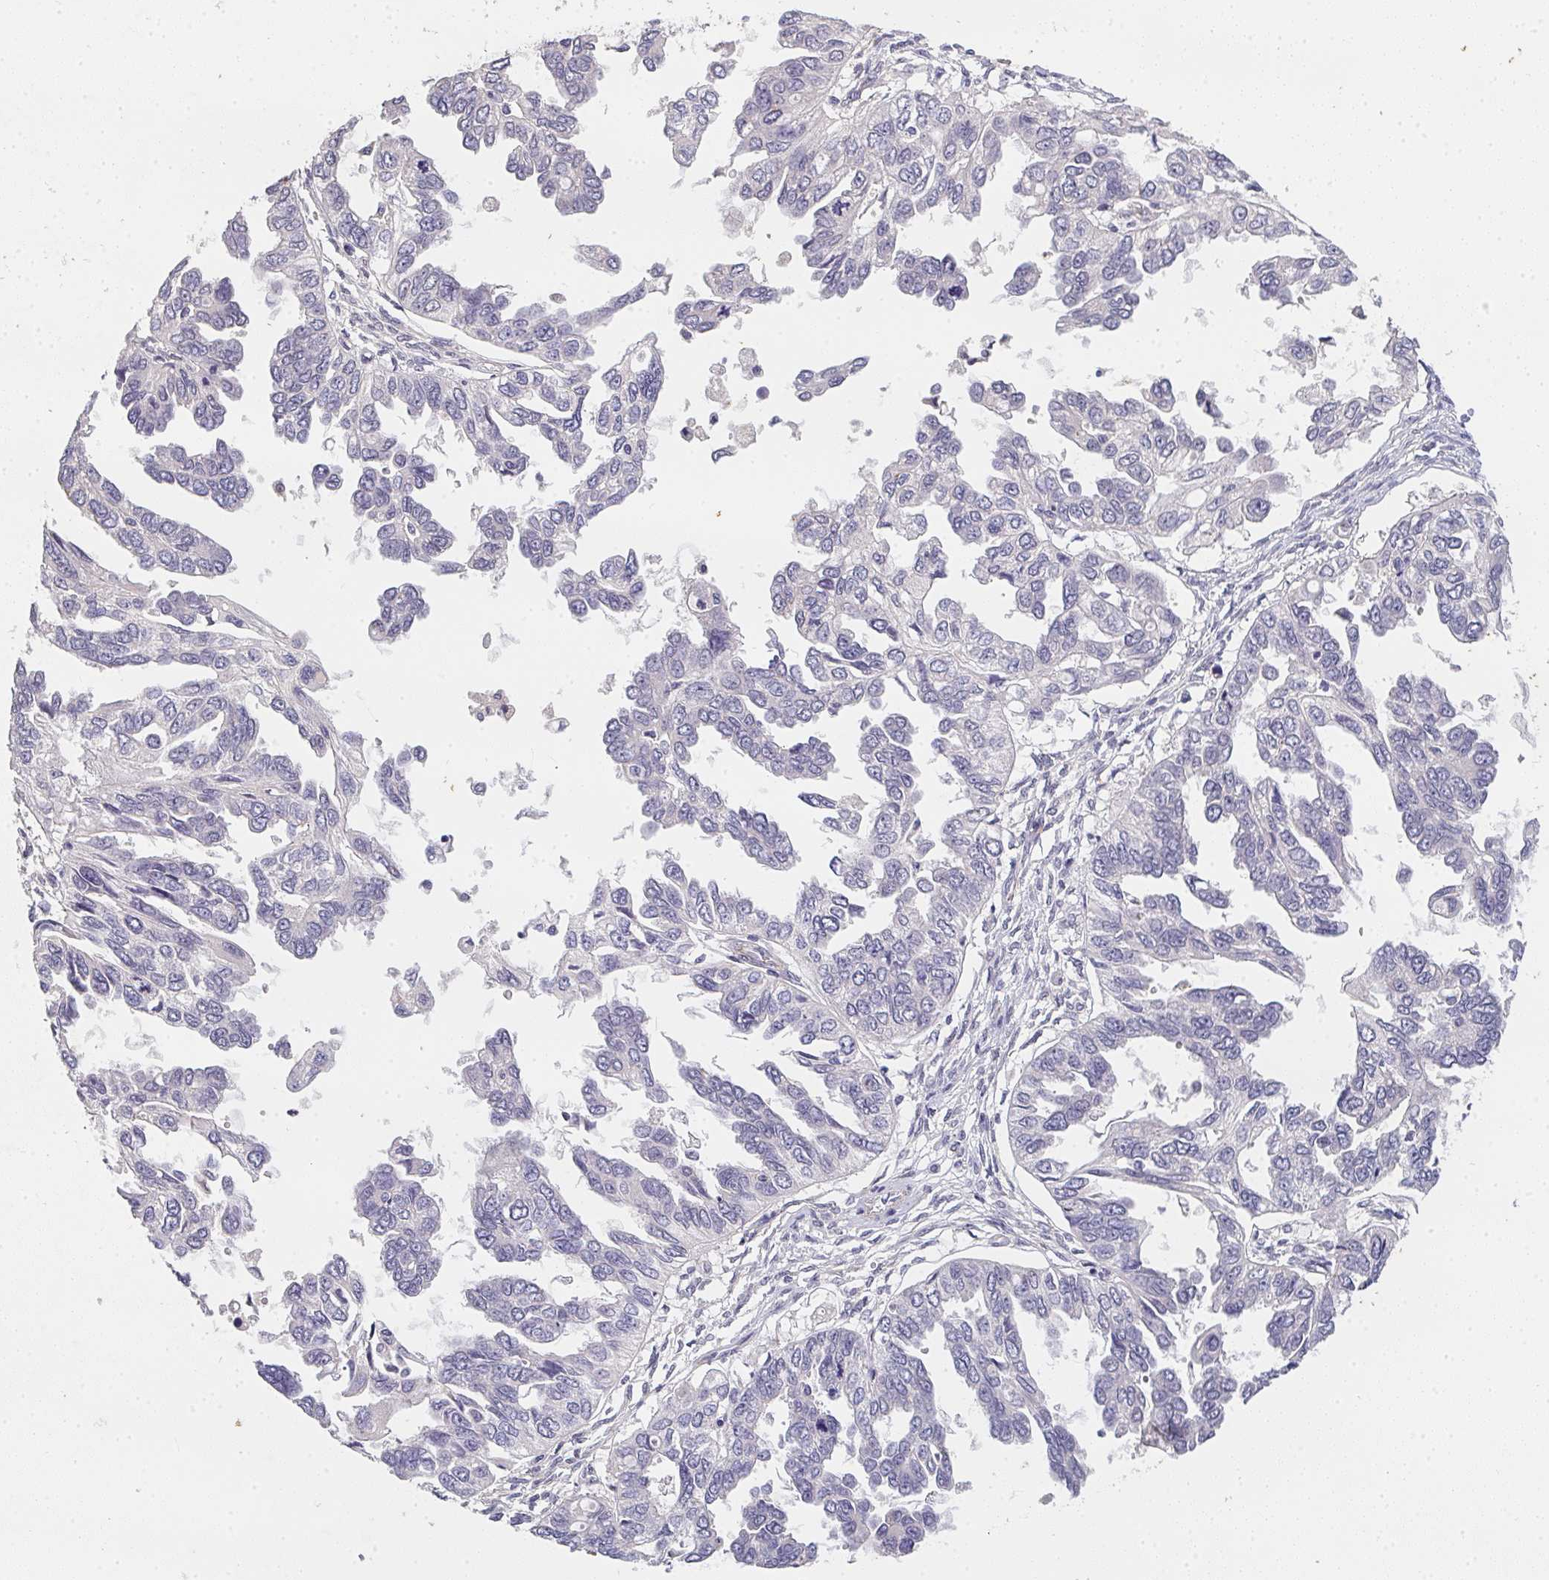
{"staining": {"intensity": "negative", "quantity": "none", "location": "none"}, "tissue": "ovarian cancer", "cell_type": "Tumor cells", "image_type": "cancer", "snomed": [{"axis": "morphology", "description": "Cystadenocarcinoma, serous, NOS"}, {"axis": "topography", "description": "Ovary"}], "caption": "Immunohistochemistry of serous cystadenocarcinoma (ovarian) displays no positivity in tumor cells.", "gene": "TMEM219", "patient": {"sex": "female", "age": 53}}